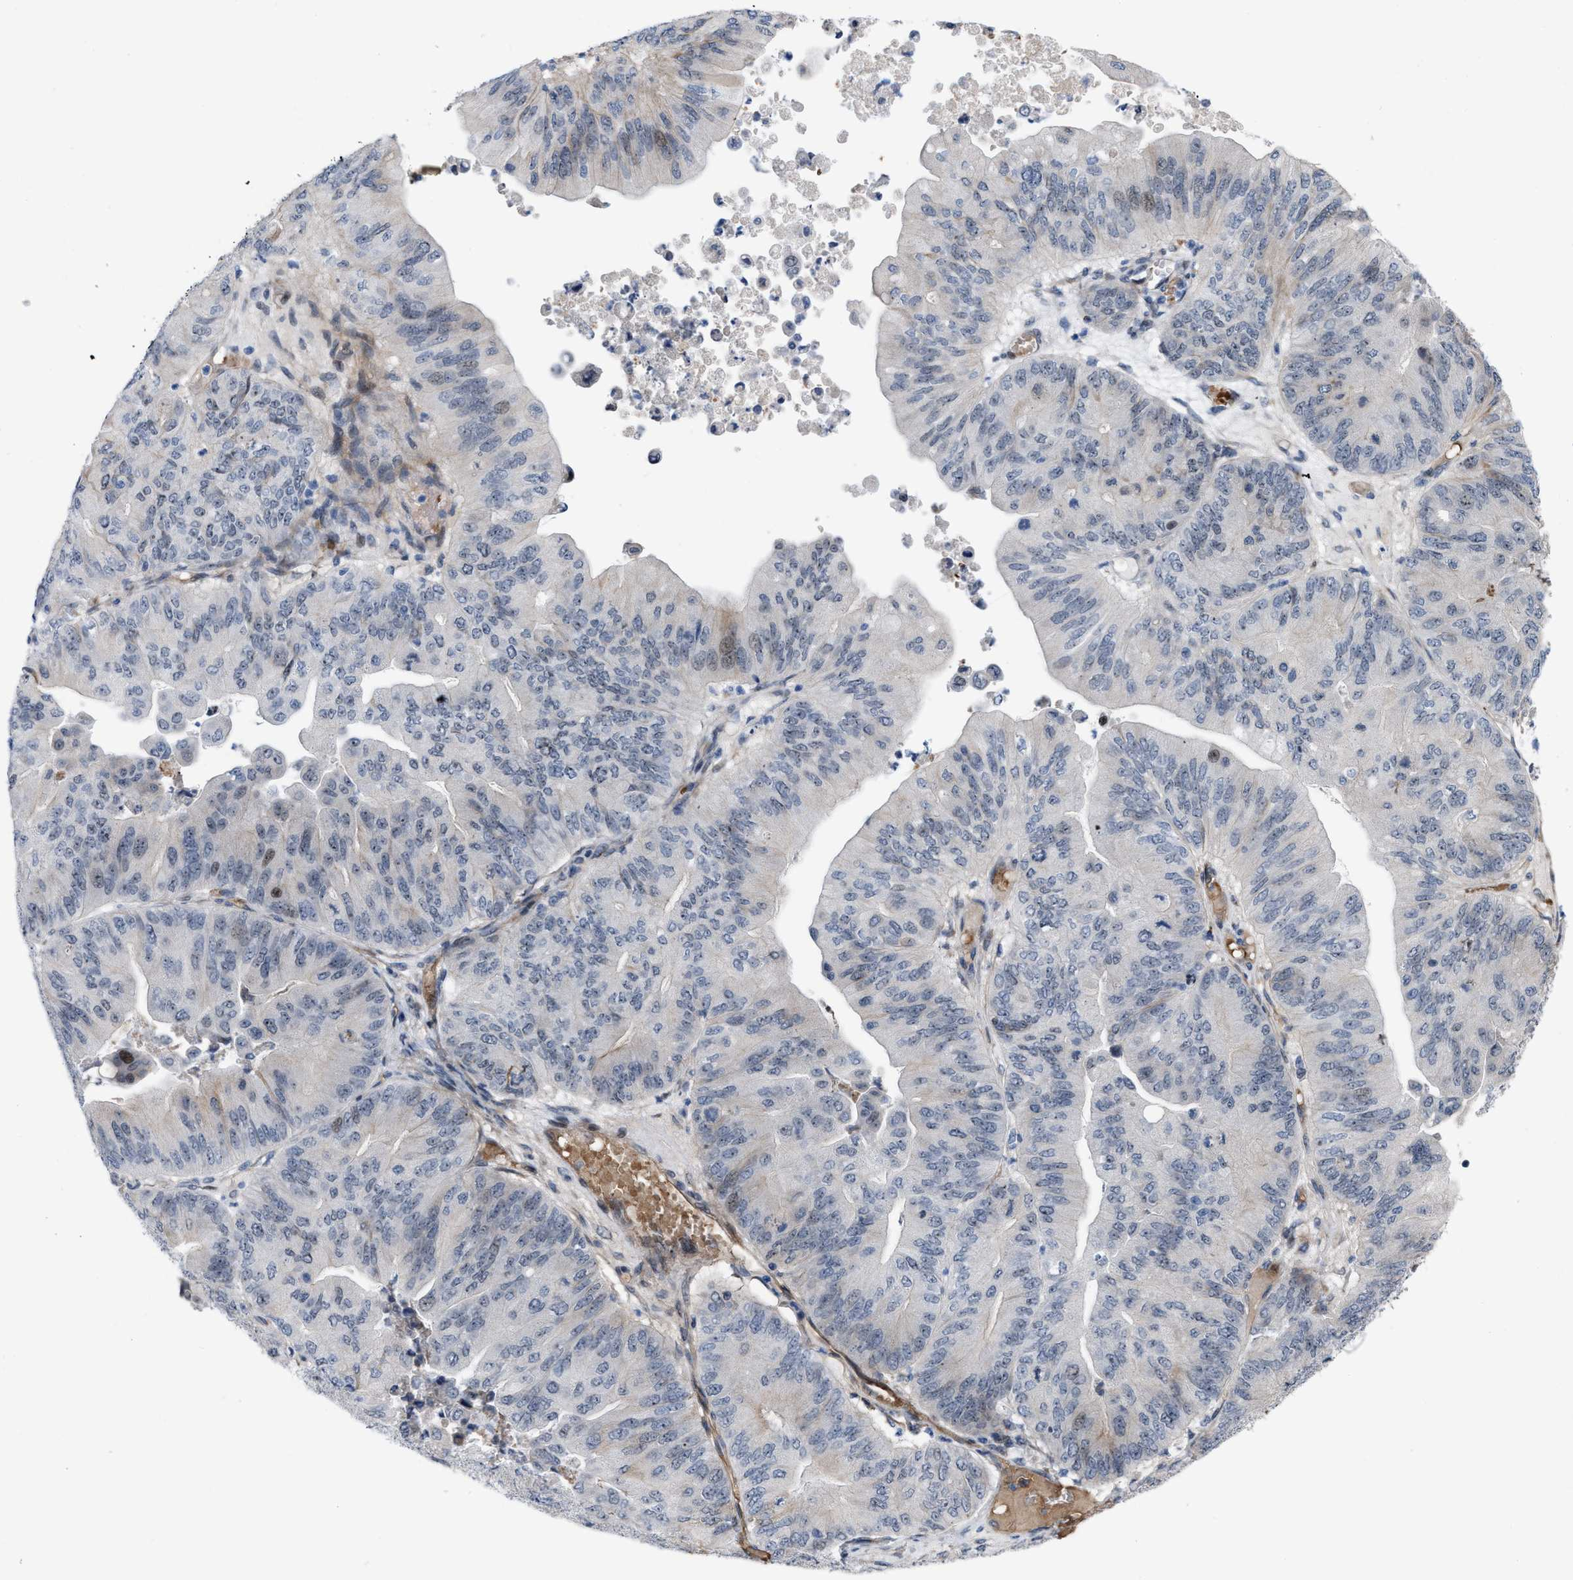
{"staining": {"intensity": "moderate", "quantity": "<25%", "location": "cytoplasmic/membranous,nuclear"}, "tissue": "ovarian cancer", "cell_type": "Tumor cells", "image_type": "cancer", "snomed": [{"axis": "morphology", "description": "Cystadenocarcinoma, mucinous, NOS"}, {"axis": "topography", "description": "Ovary"}], "caption": "A high-resolution histopathology image shows IHC staining of mucinous cystadenocarcinoma (ovarian), which exhibits moderate cytoplasmic/membranous and nuclear expression in about <25% of tumor cells.", "gene": "POLR1F", "patient": {"sex": "female", "age": 61}}